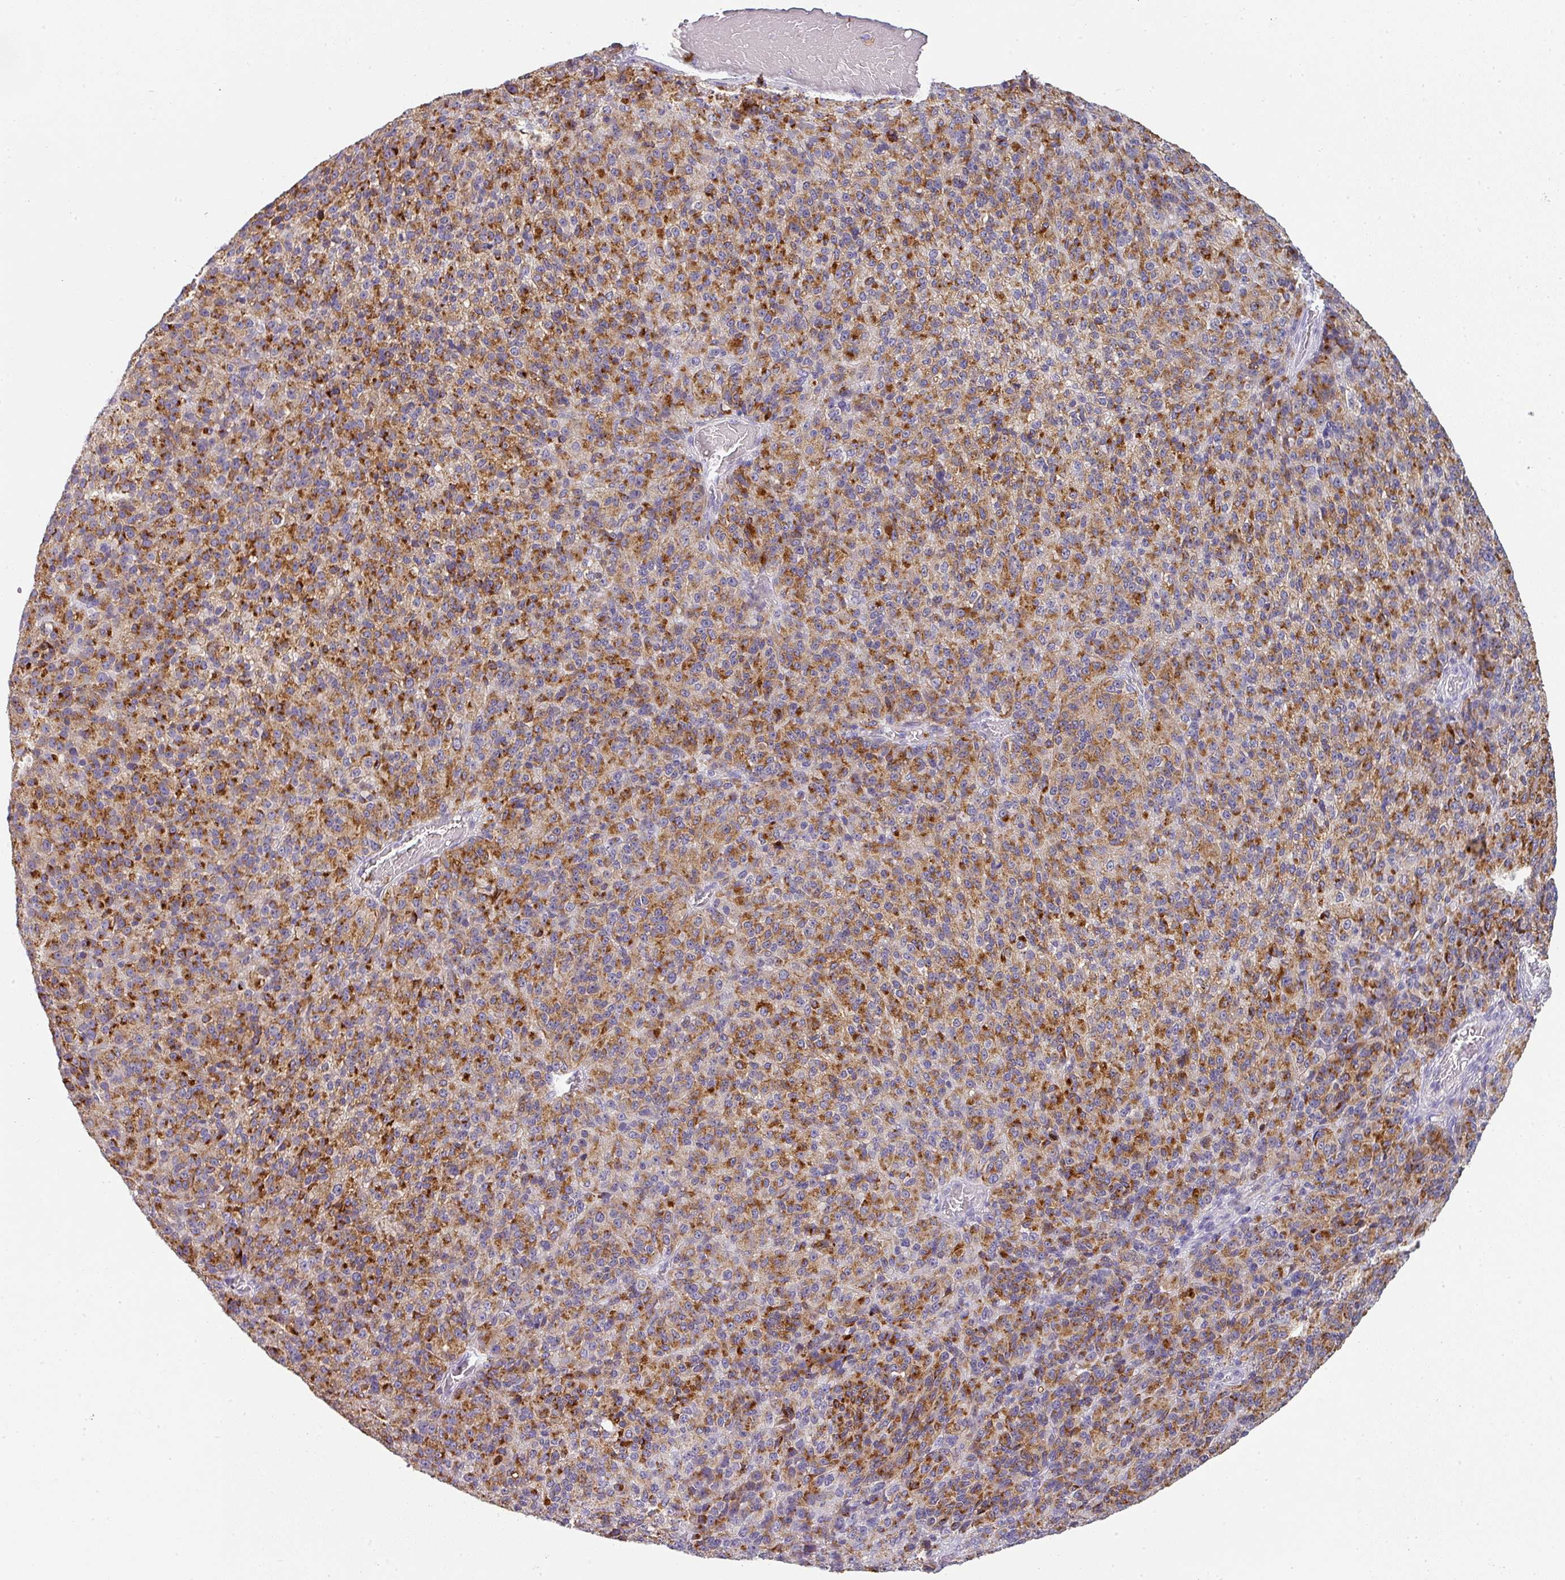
{"staining": {"intensity": "strong", "quantity": ">75%", "location": "cytoplasmic/membranous"}, "tissue": "melanoma", "cell_type": "Tumor cells", "image_type": "cancer", "snomed": [{"axis": "morphology", "description": "Malignant melanoma, Metastatic site"}, {"axis": "topography", "description": "Brain"}], "caption": "Strong cytoplasmic/membranous staining is appreciated in approximately >75% of tumor cells in malignant melanoma (metastatic site).", "gene": "BTLA", "patient": {"sex": "female", "age": 56}}